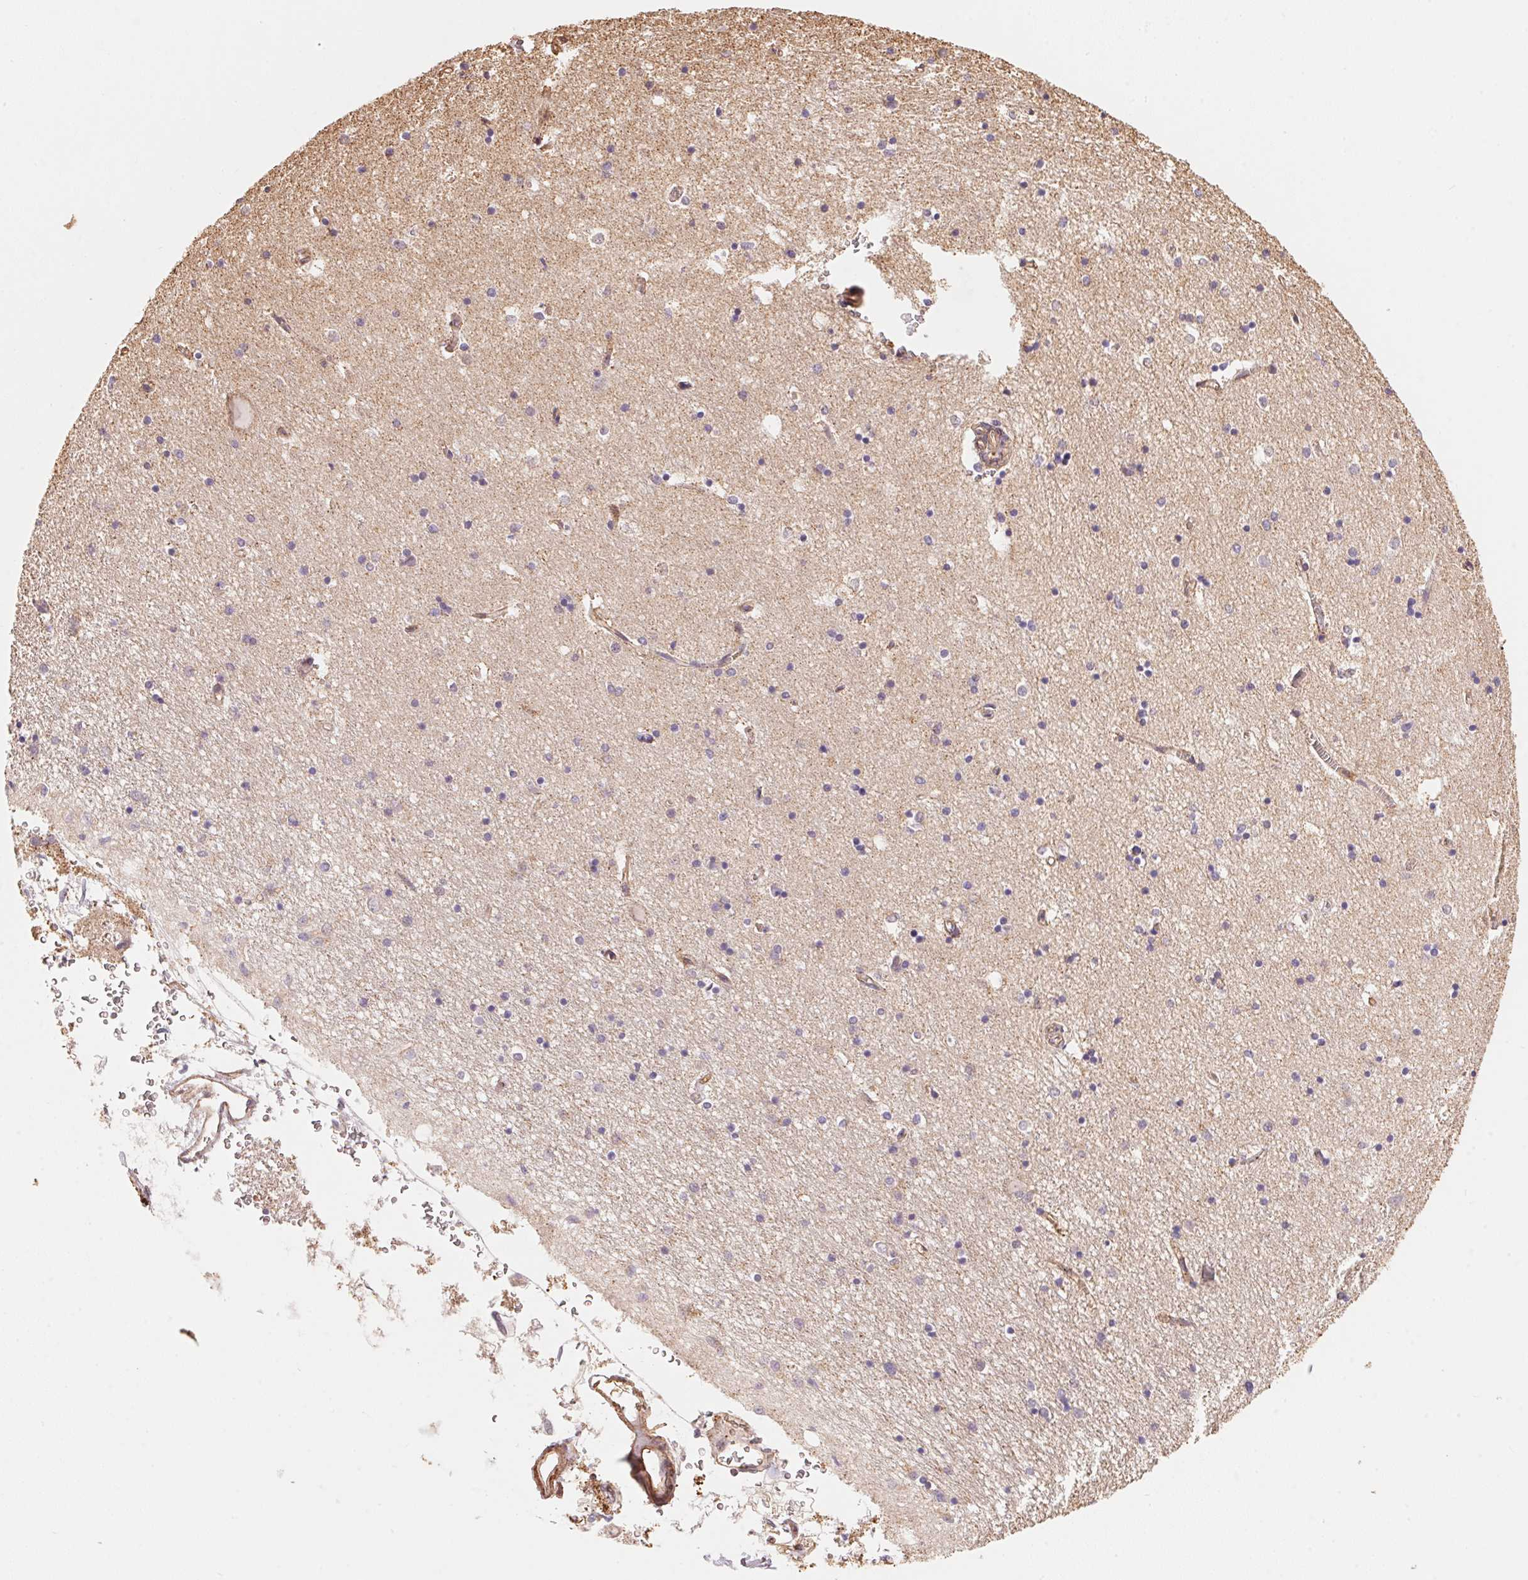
{"staining": {"intensity": "negative", "quantity": "none", "location": "none"}, "tissue": "hippocampus", "cell_type": "Glial cells", "image_type": "normal", "snomed": [{"axis": "morphology", "description": "Normal tissue, NOS"}, {"axis": "topography", "description": "Lateral ventricle wall"}, {"axis": "topography", "description": "Hippocampus"}], "caption": "DAB (3,3'-diaminobenzidine) immunohistochemical staining of unremarkable hippocampus displays no significant positivity in glial cells.", "gene": "FRAS1", "patient": {"sex": "female", "age": 63}}